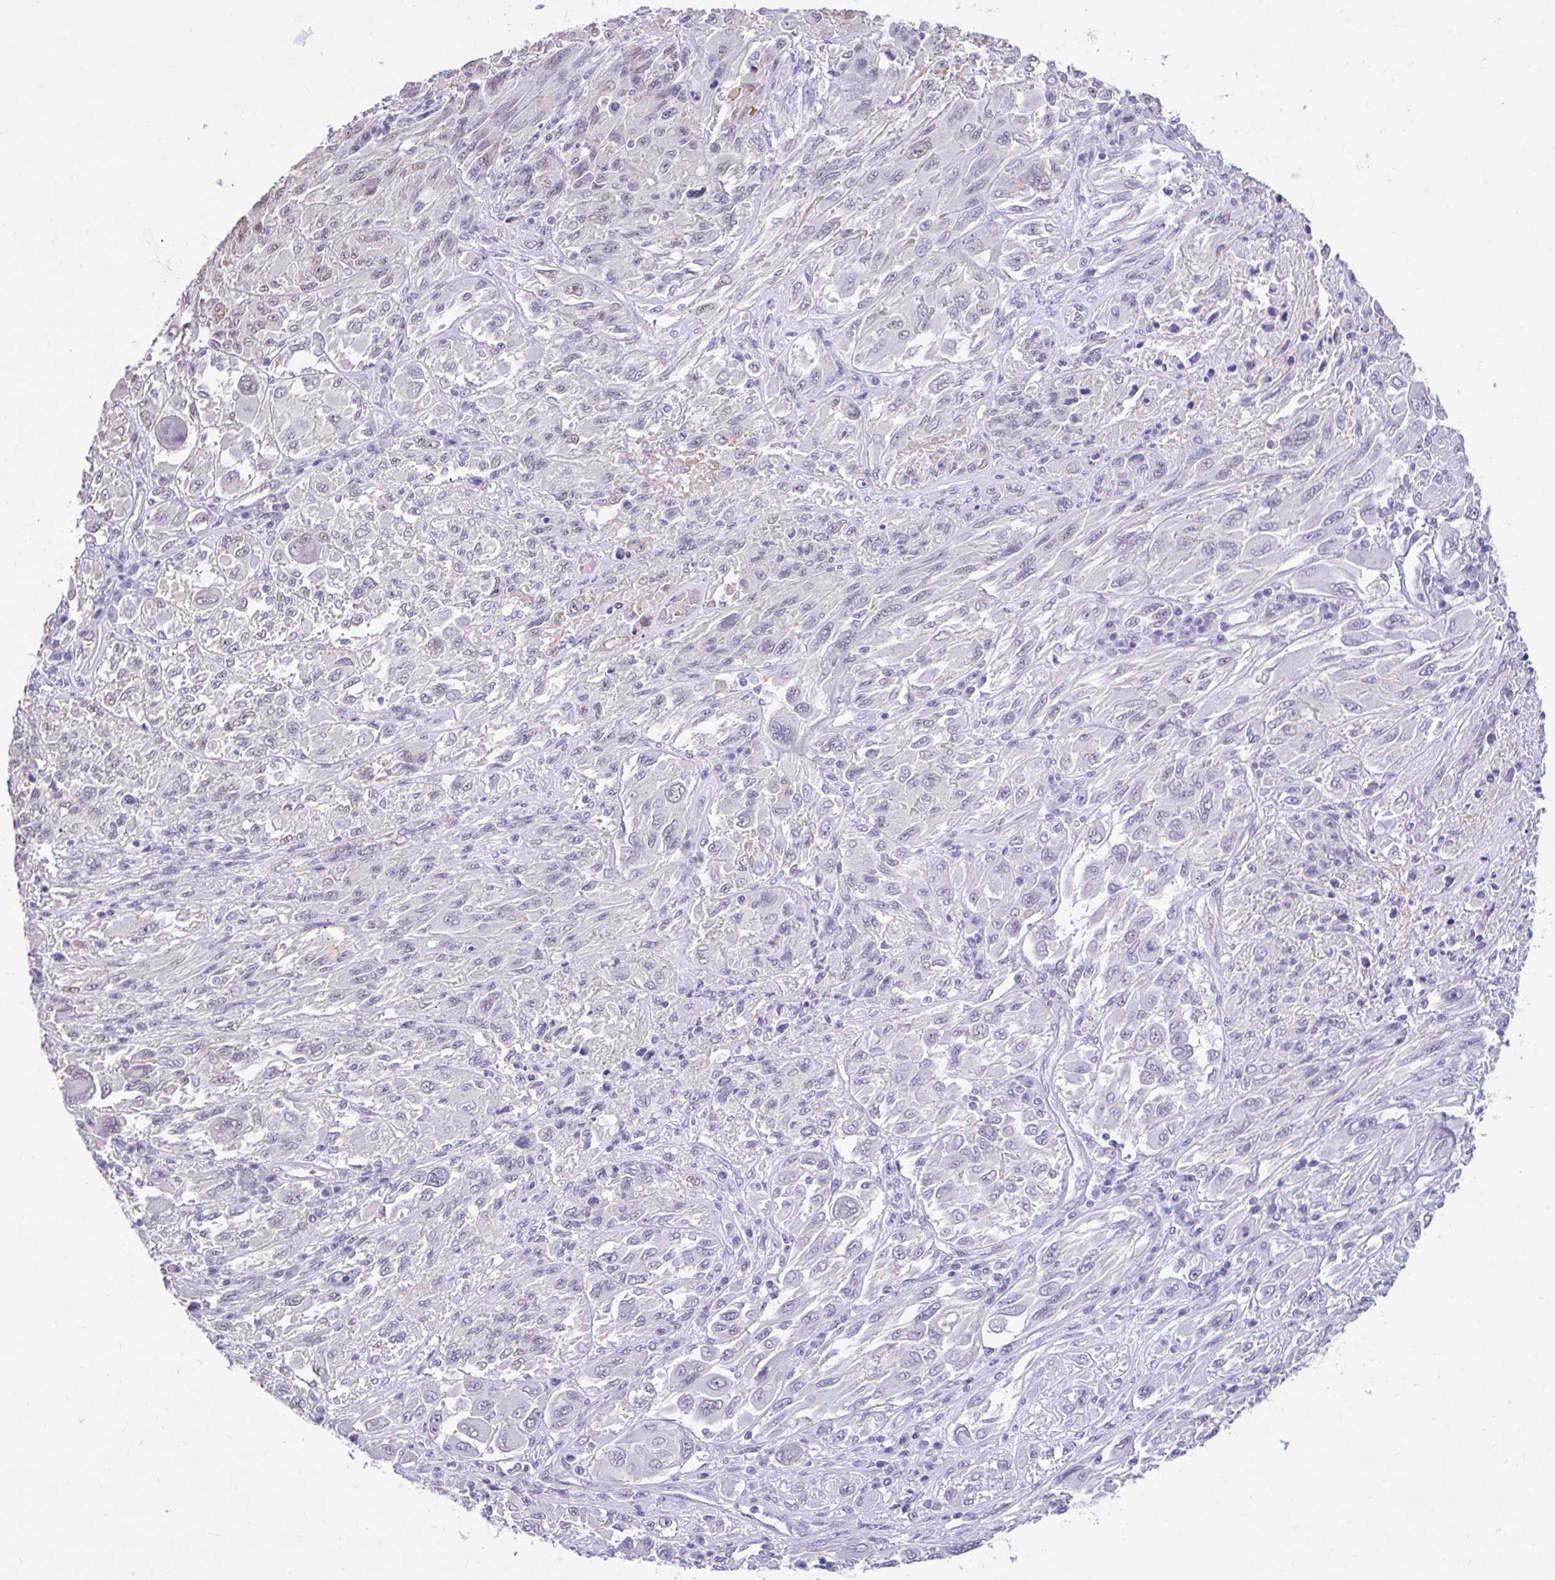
{"staining": {"intensity": "weak", "quantity": "<25%", "location": "nuclear"}, "tissue": "melanoma", "cell_type": "Tumor cells", "image_type": "cancer", "snomed": [{"axis": "morphology", "description": "Malignant melanoma, NOS"}, {"axis": "topography", "description": "Skin"}], "caption": "Melanoma was stained to show a protein in brown. There is no significant expression in tumor cells. The staining is performed using DAB brown chromogen with nuclei counter-stained in using hematoxylin.", "gene": "DCAF17", "patient": {"sex": "female", "age": 91}}